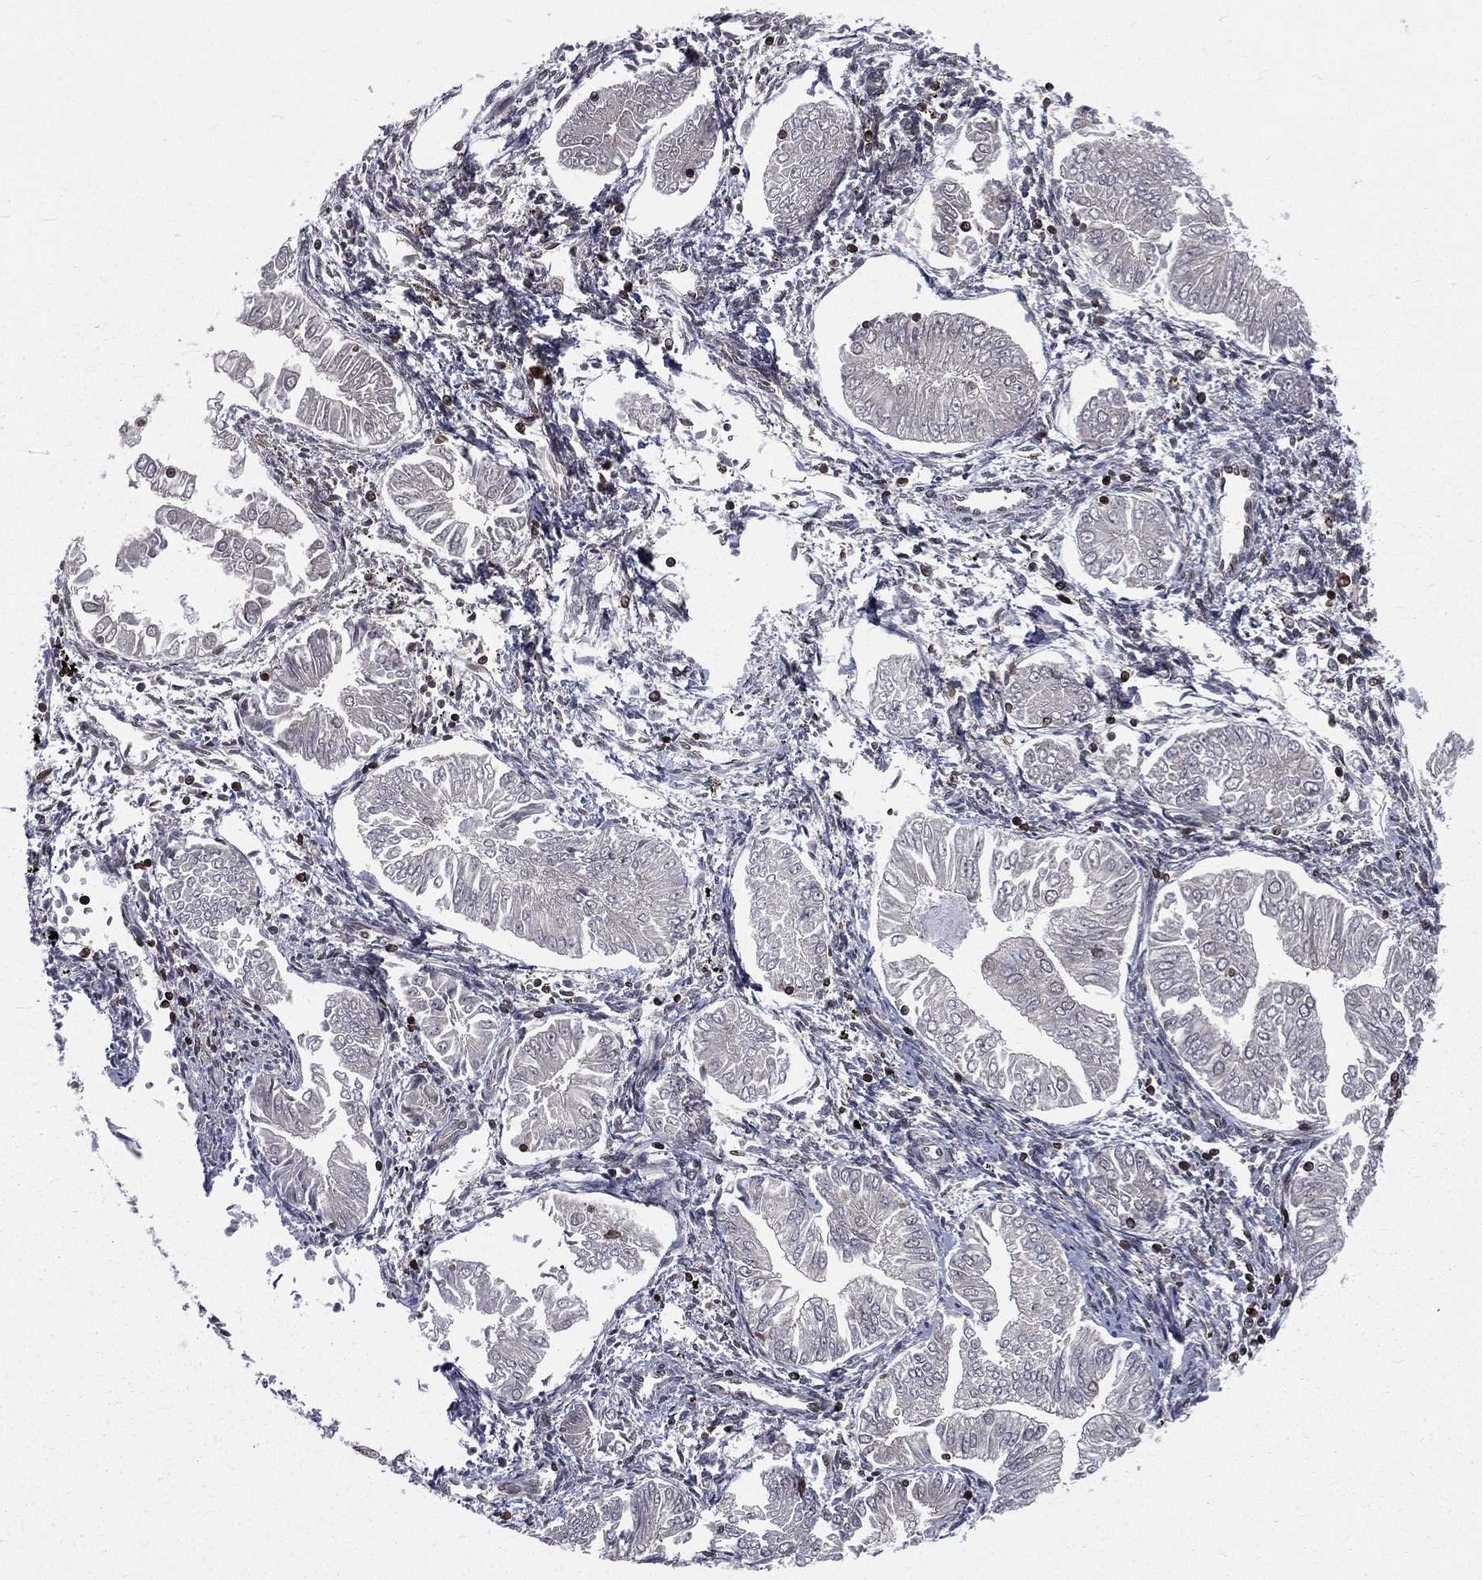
{"staining": {"intensity": "negative", "quantity": "none", "location": "none"}, "tissue": "endometrial cancer", "cell_type": "Tumor cells", "image_type": "cancer", "snomed": [{"axis": "morphology", "description": "Adenocarcinoma, NOS"}, {"axis": "topography", "description": "Endometrium"}], "caption": "Histopathology image shows no significant protein positivity in tumor cells of endometrial cancer.", "gene": "LBR", "patient": {"sex": "female", "age": 53}}